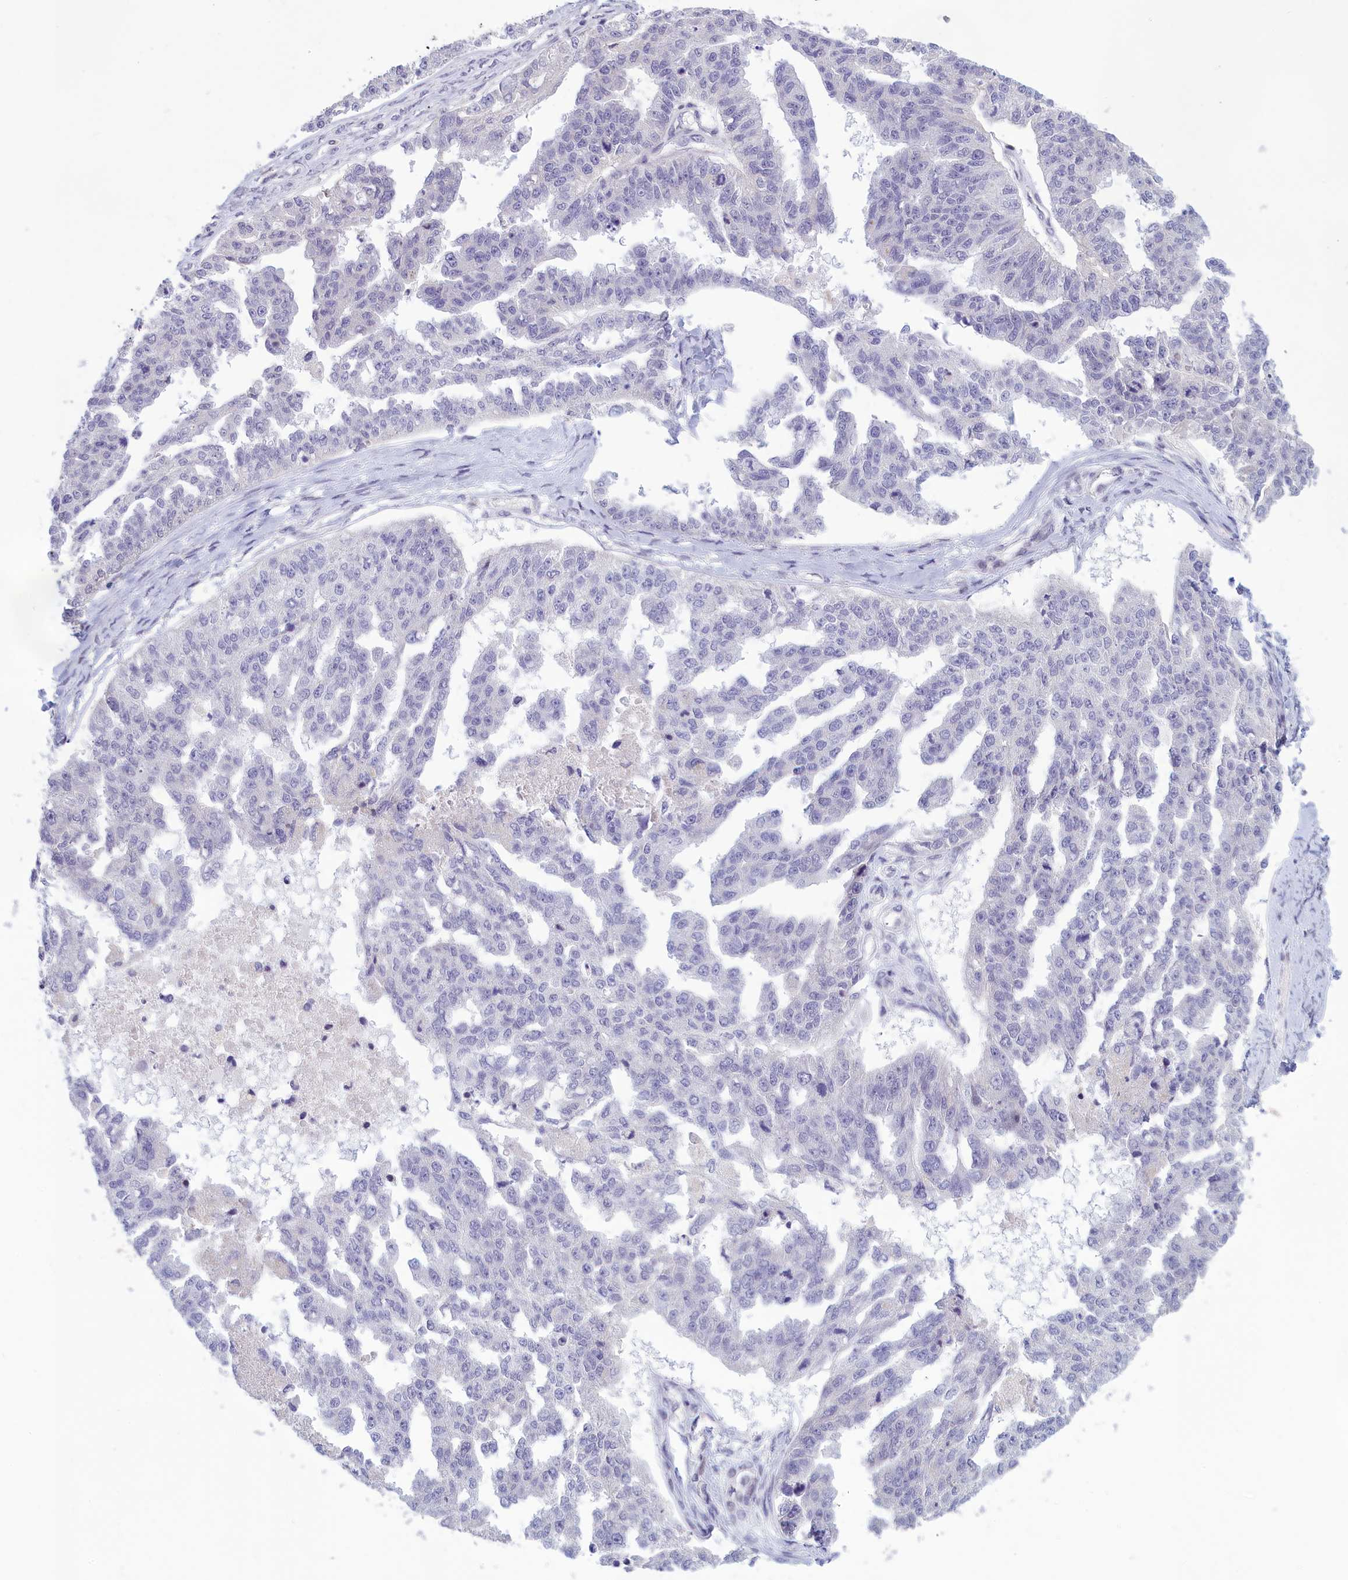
{"staining": {"intensity": "negative", "quantity": "none", "location": "none"}, "tissue": "ovarian cancer", "cell_type": "Tumor cells", "image_type": "cancer", "snomed": [{"axis": "morphology", "description": "Cystadenocarcinoma, serous, NOS"}, {"axis": "topography", "description": "Ovary"}], "caption": "Ovarian serous cystadenocarcinoma was stained to show a protein in brown. There is no significant staining in tumor cells.", "gene": "CORO2A", "patient": {"sex": "female", "age": 58}}